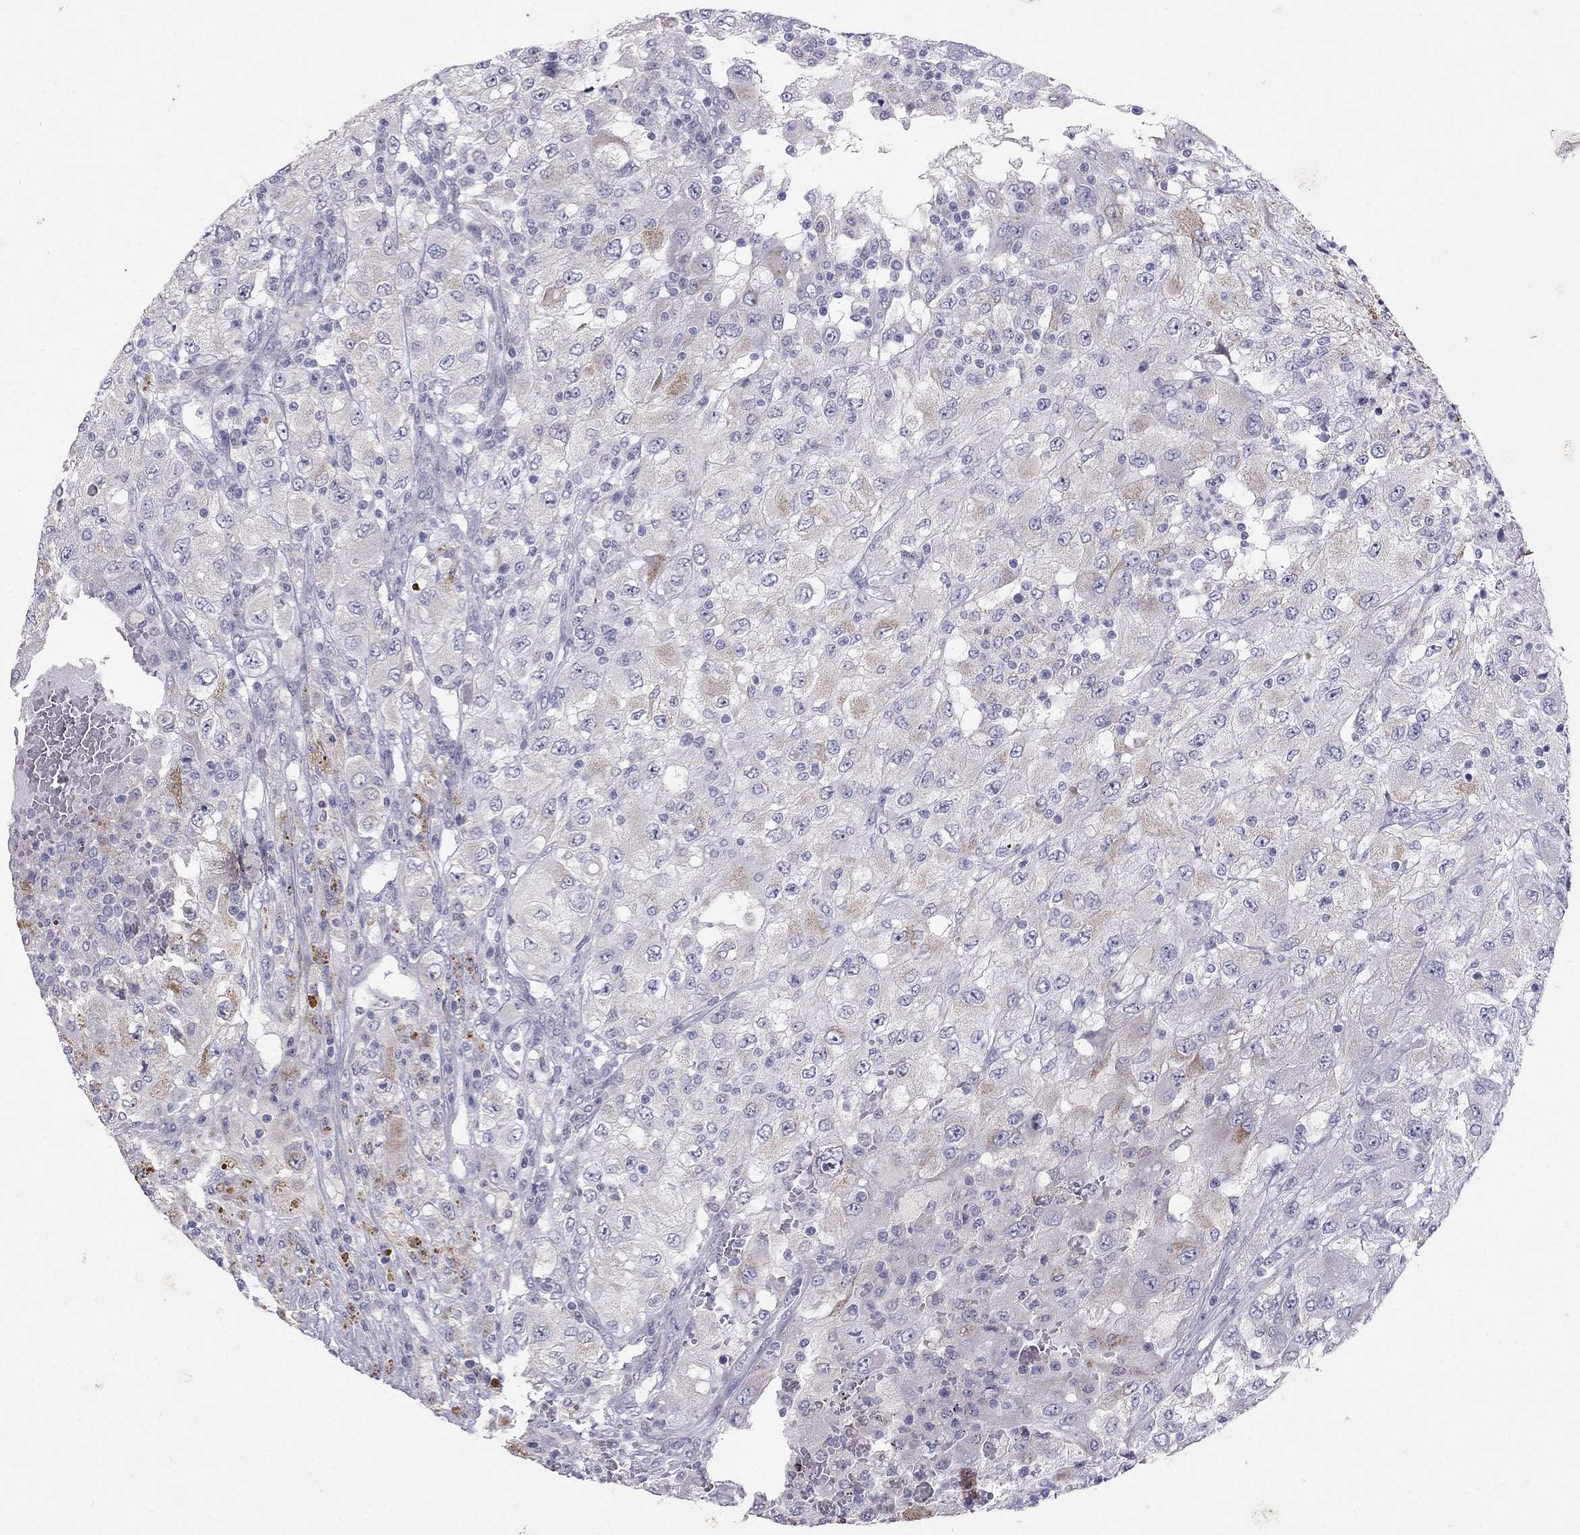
{"staining": {"intensity": "weak", "quantity": "<25%", "location": "cytoplasmic/membranous"}, "tissue": "renal cancer", "cell_type": "Tumor cells", "image_type": "cancer", "snomed": [{"axis": "morphology", "description": "Adenocarcinoma, NOS"}, {"axis": "topography", "description": "Kidney"}], "caption": "Adenocarcinoma (renal) was stained to show a protein in brown. There is no significant expression in tumor cells.", "gene": "MYO3B", "patient": {"sex": "female", "age": 67}}